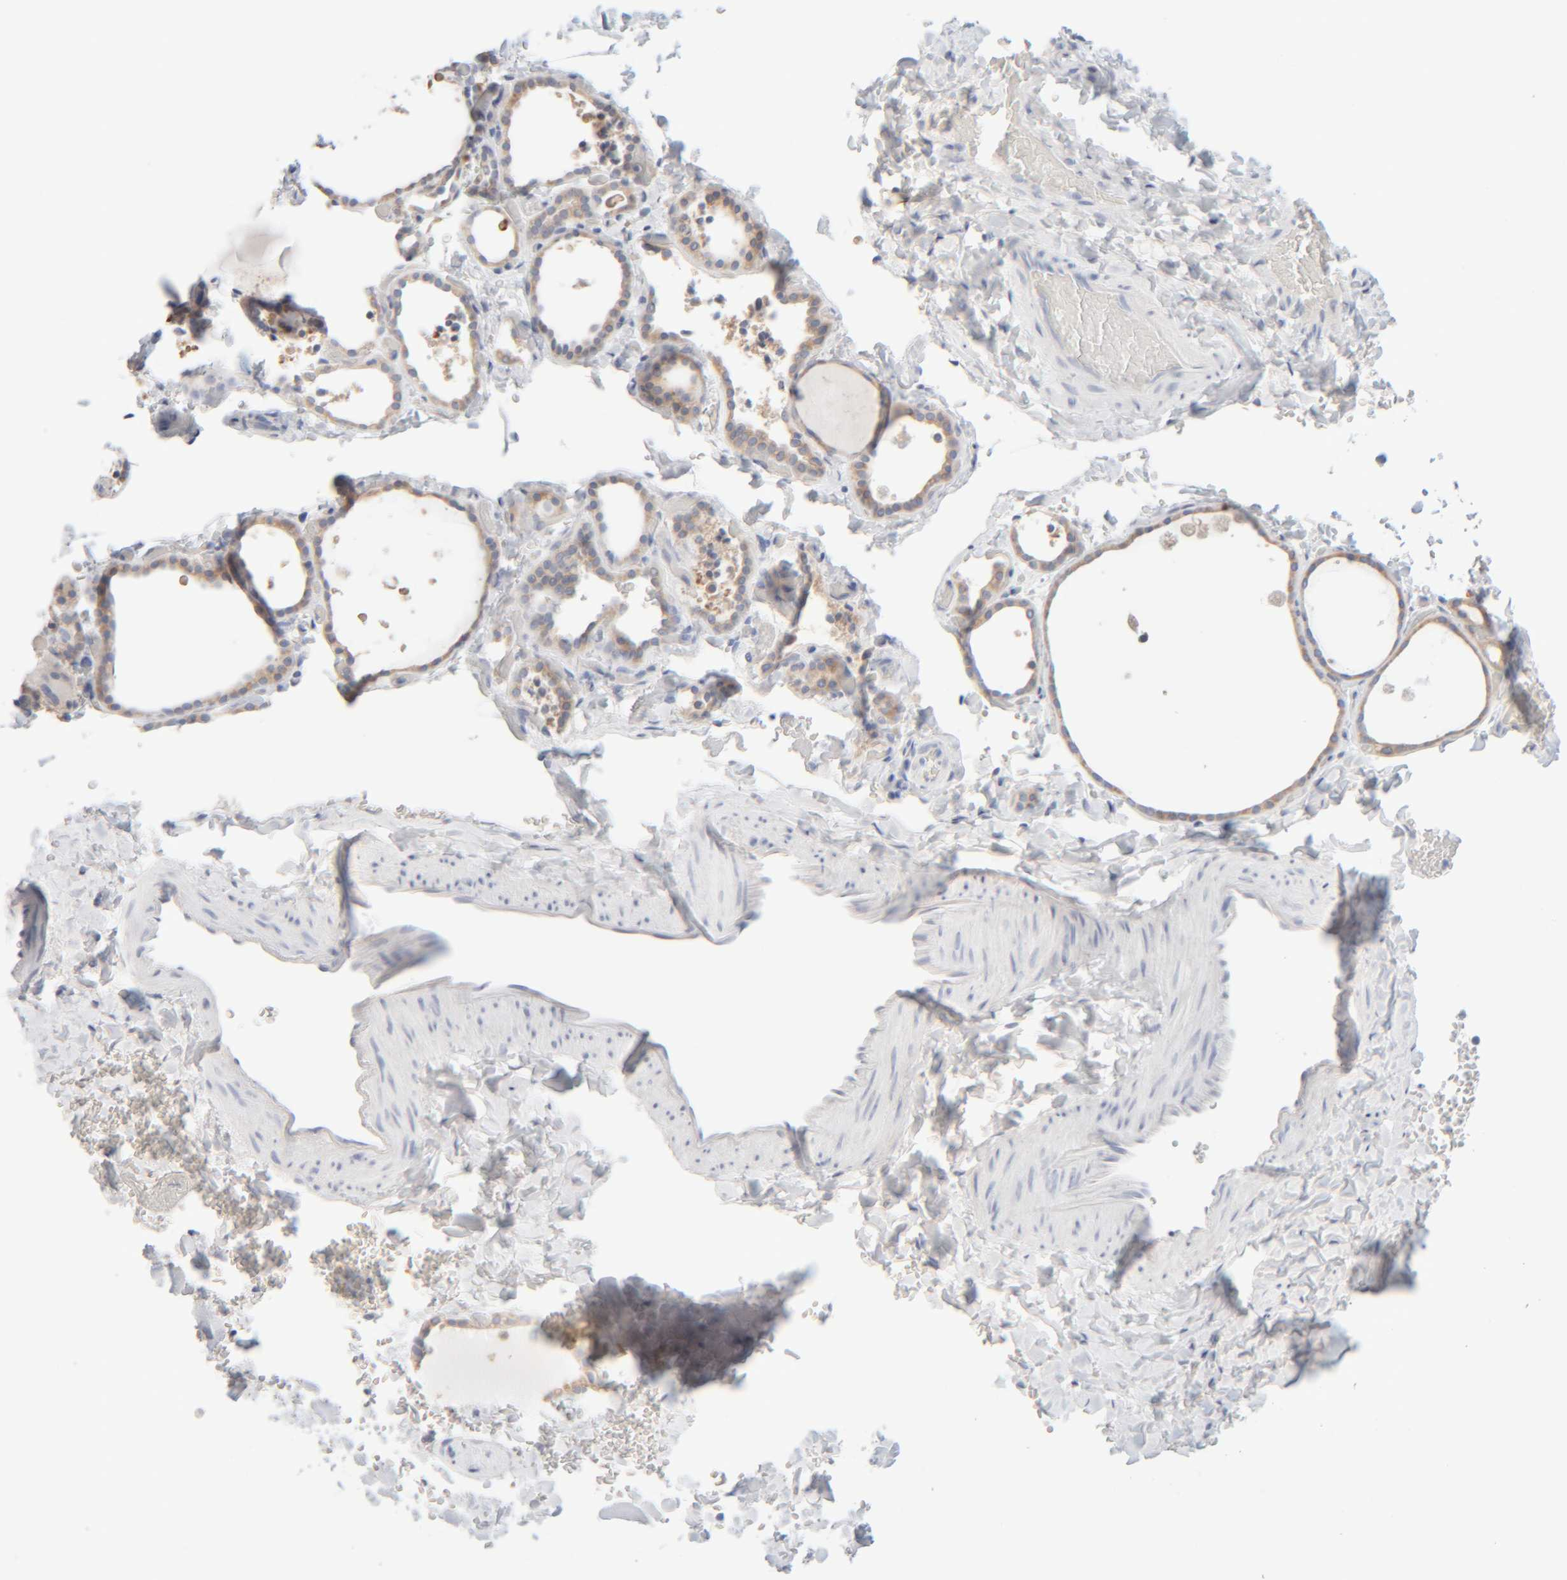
{"staining": {"intensity": "weak", "quantity": ">75%", "location": "cytoplasmic/membranous"}, "tissue": "thyroid gland", "cell_type": "Glandular cells", "image_type": "normal", "snomed": [{"axis": "morphology", "description": "Normal tissue, NOS"}, {"axis": "topography", "description": "Thyroid gland"}], "caption": "Immunohistochemical staining of unremarkable human thyroid gland demonstrates weak cytoplasmic/membranous protein positivity in approximately >75% of glandular cells. (IHC, brightfield microscopy, high magnification).", "gene": "RIDA", "patient": {"sex": "female", "age": 44}}